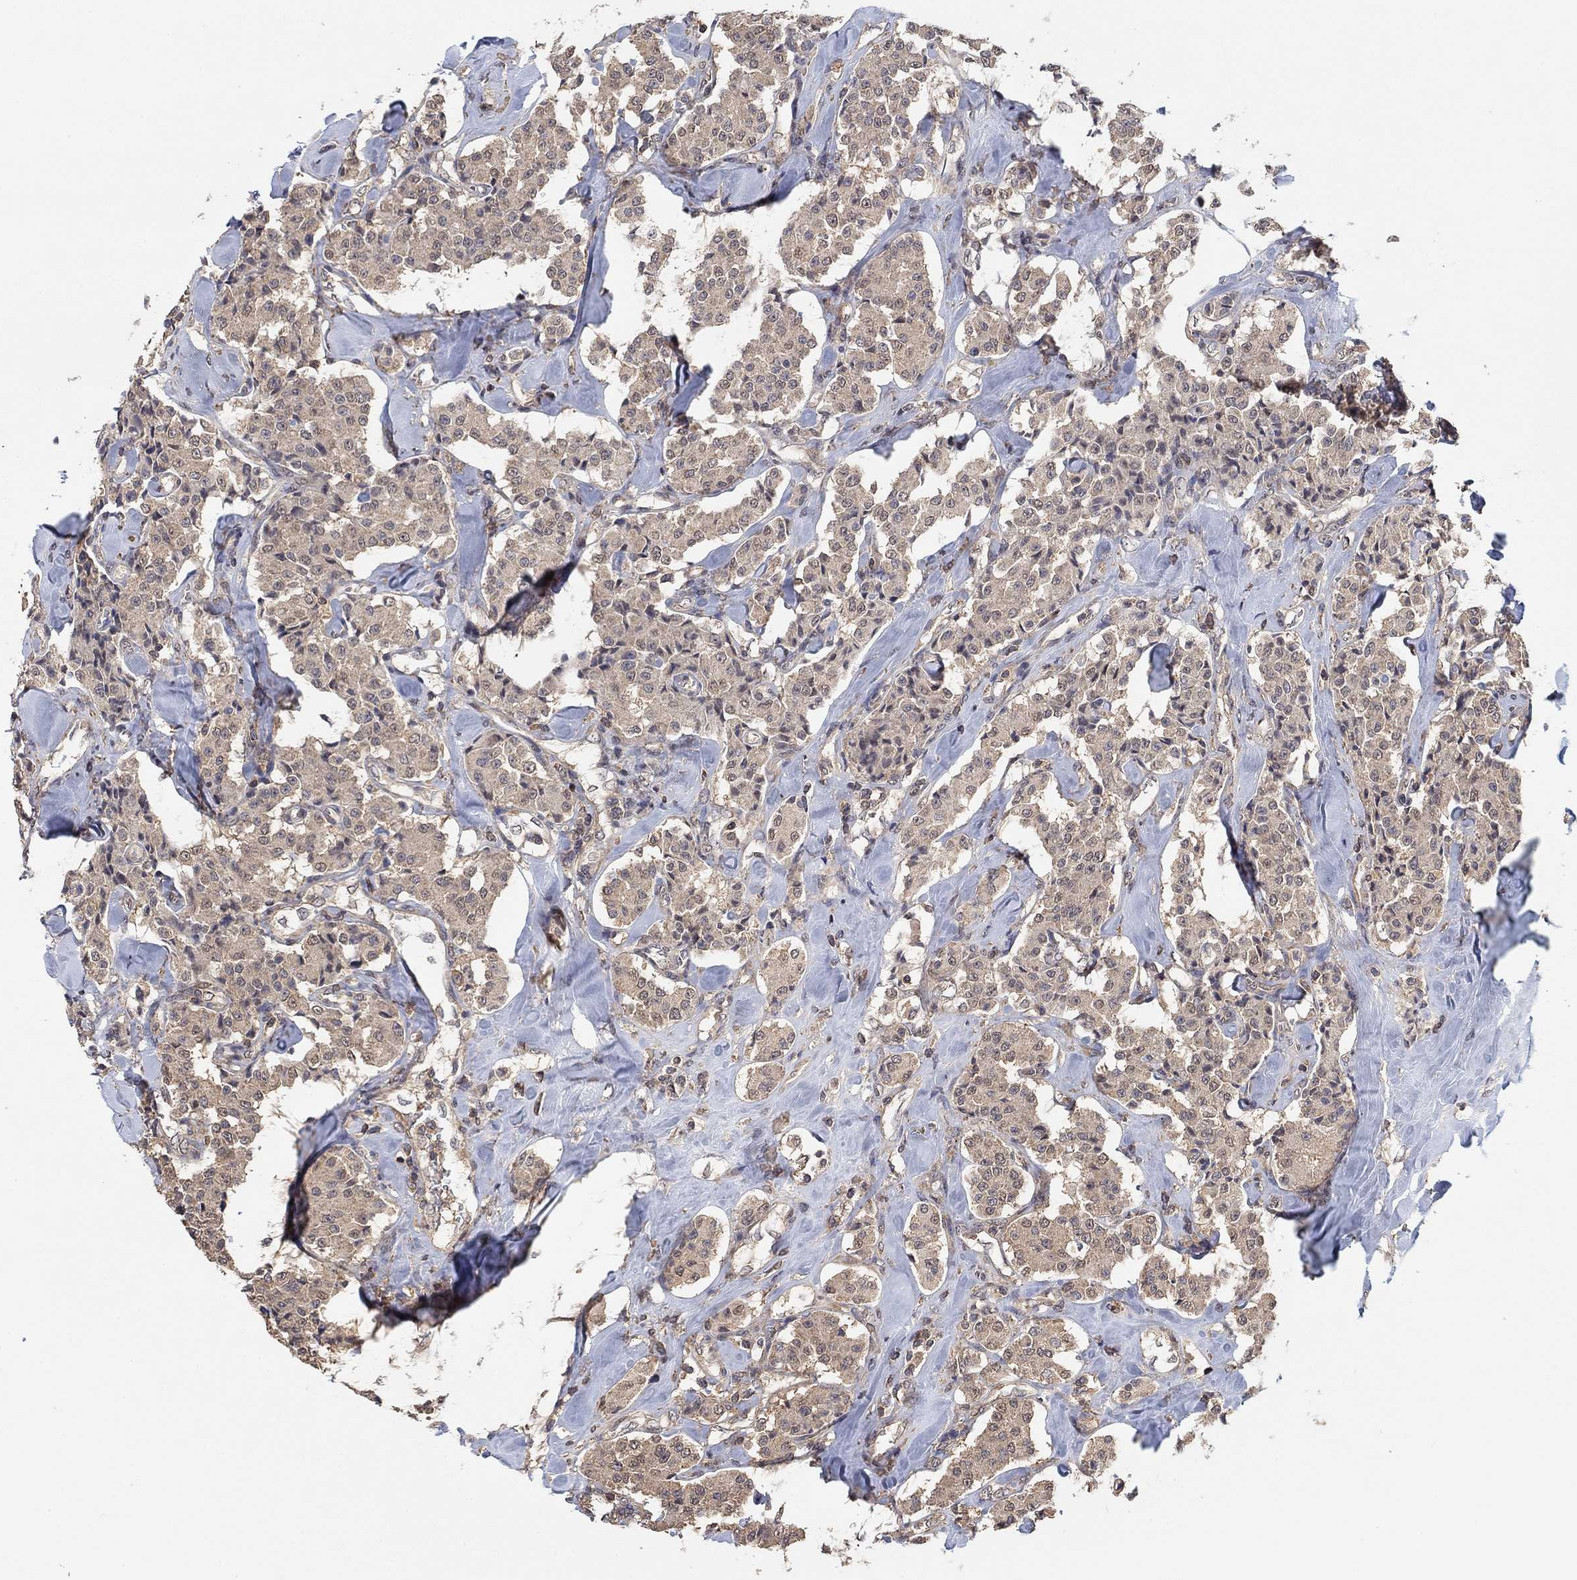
{"staining": {"intensity": "negative", "quantity": "none", "location": "none"}, "tissue": "carcinoid", "cell_type": "Tumor cells", "image_type": "cancer", "snomed": [{"axis": "morphology", "description": "Carcinoid, malignant, NOS"}, {"axis": "topography", "description": "Pancreas"}], "caption": "An image of human carcinoid is negative for staining in tumor cells.", "gene": "CCDC43", "patient": {"sex": "male", "age": 41}}